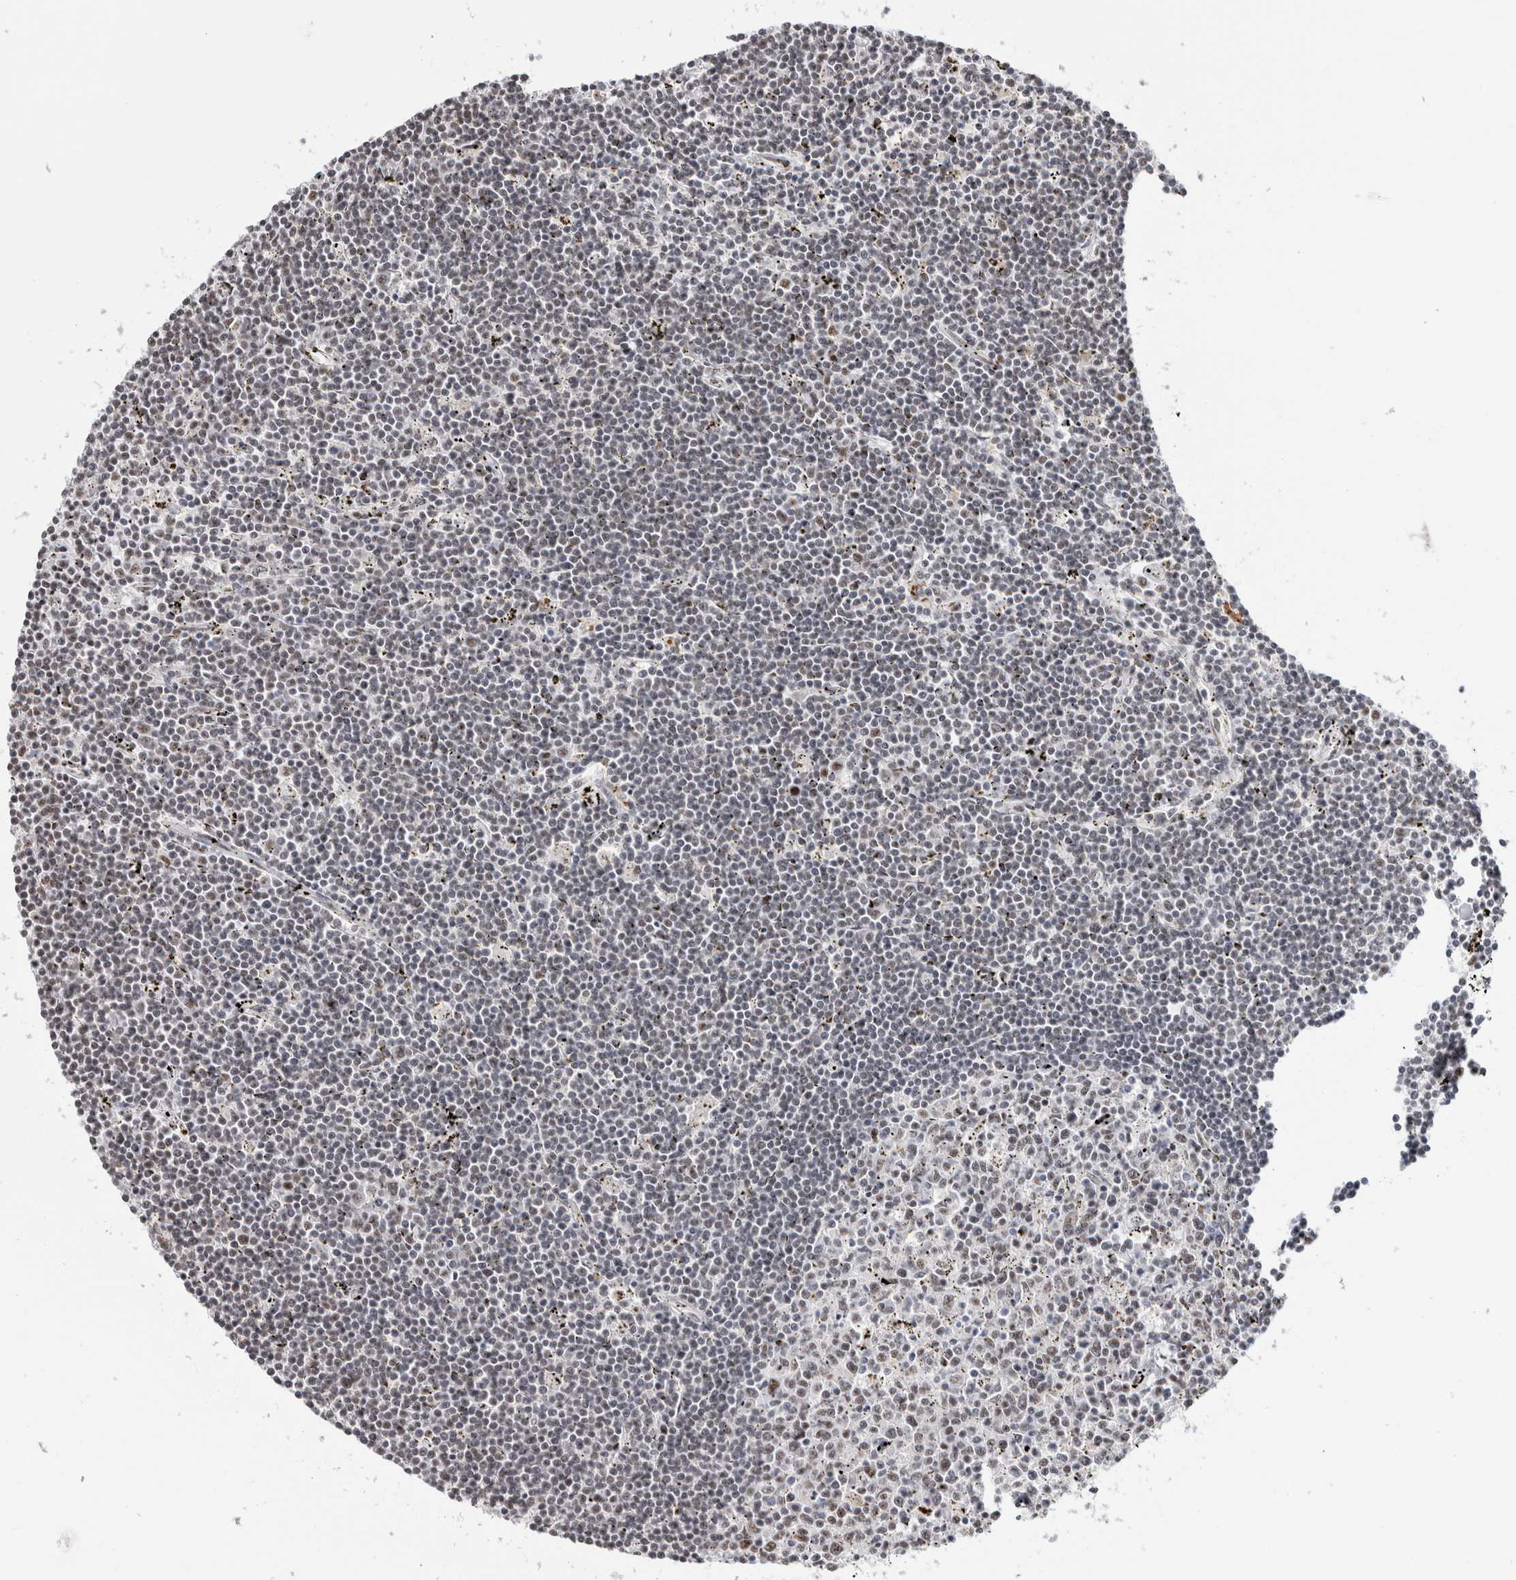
{"staining": {"intensity": "negative", "quantity": "none", "location": "none"}, "tissue": "lymphoma", "cell_type": "Tumor cells", "image_type": "cancer", "snomed": [{"axis": "morphology", "description": "Malignant lymphoma, non-Hodgkin's type, Low grade"}, {"axis": "topography", "description": "Spleen"}], "caption": "Image shows no significant protein staining in tumor cells of lymphoma. Brightfield microscopy of immunohistochemistry (IHC) stained with DAB (brown) and hematoxylin (blue), captured at high magnification.", "gene": "MKNK1", "patient": {"sex": "male", "age": 76}}